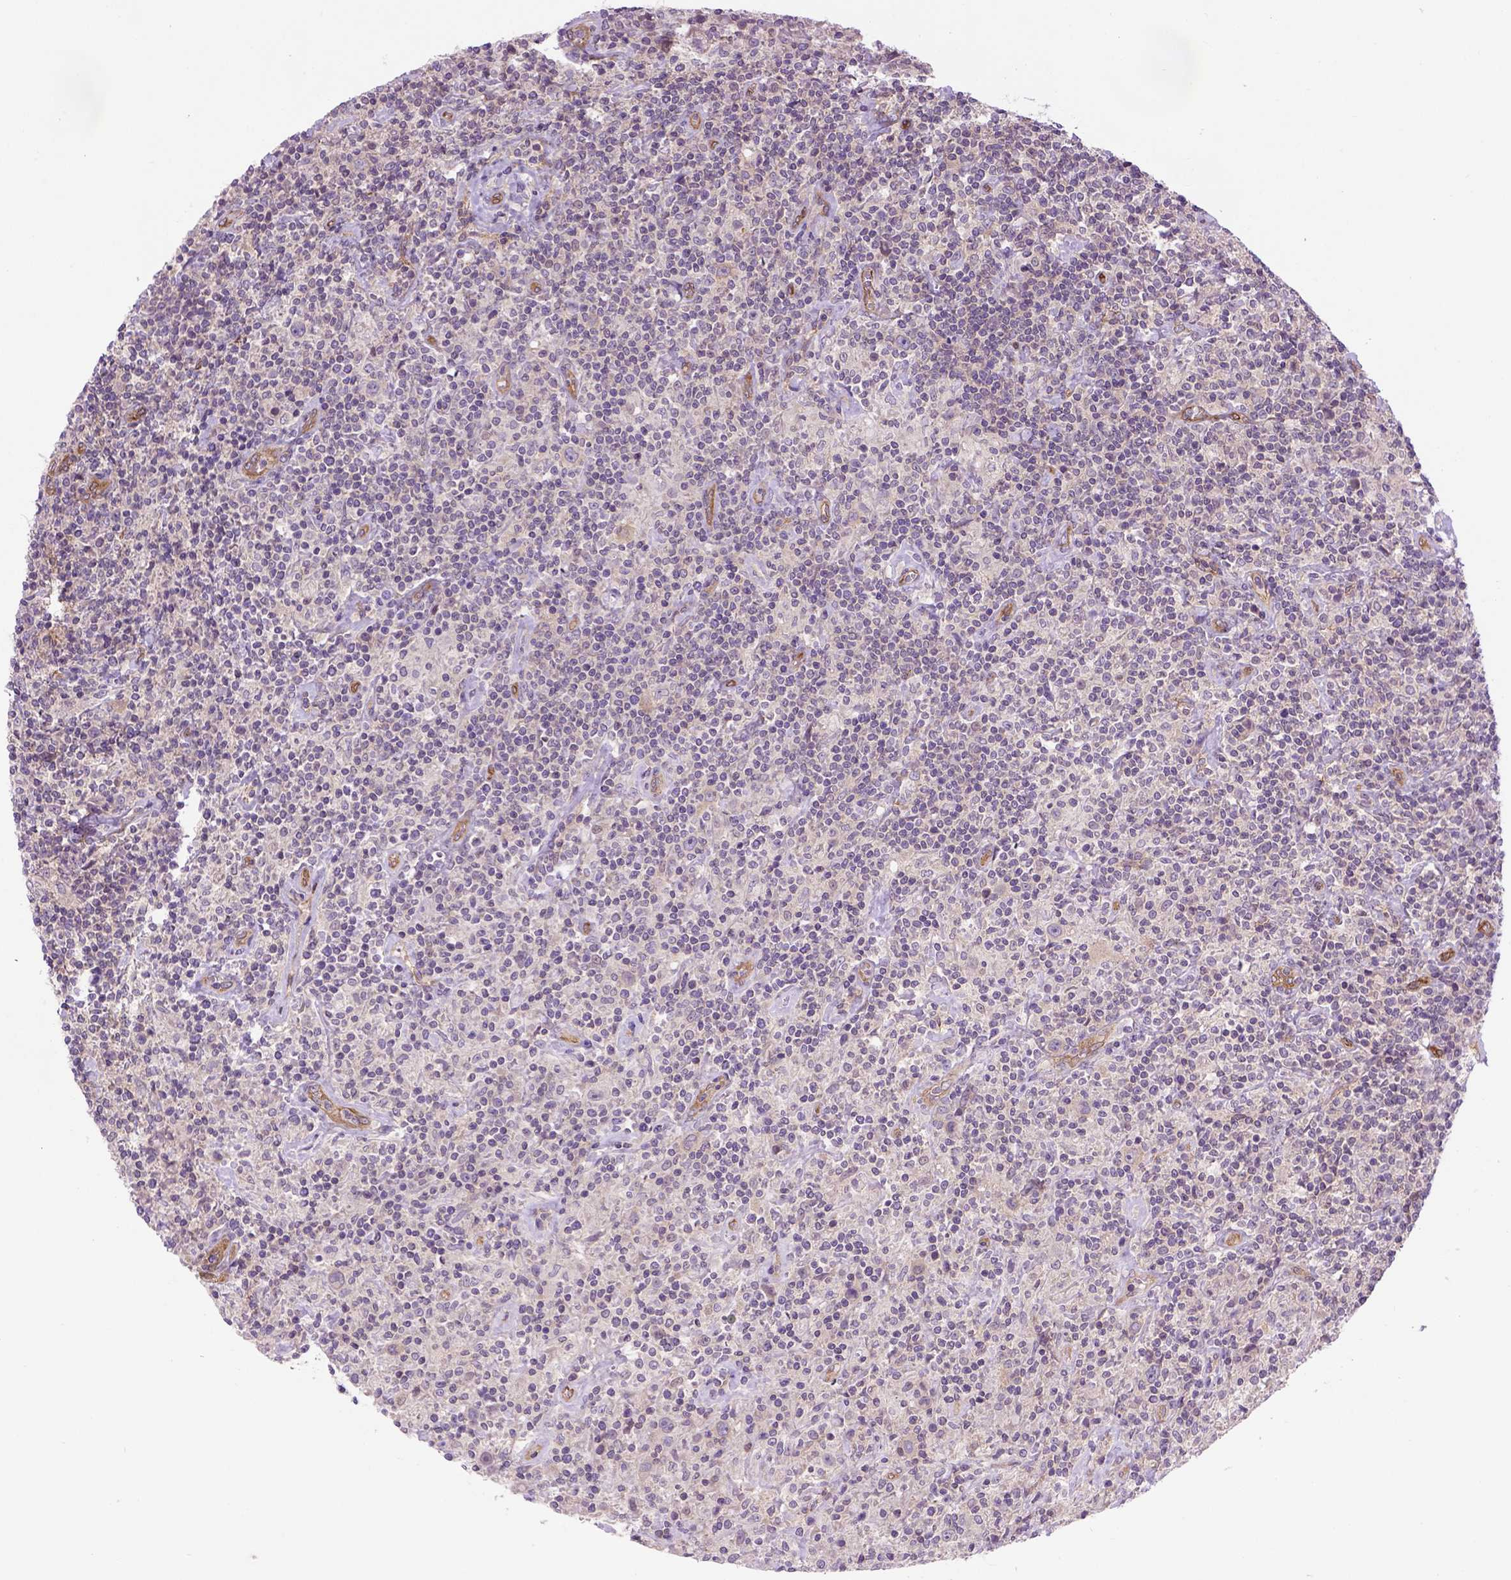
{"staining": {"intensity": "negative", "quantity": "none", "location": "none"}, "tissue": "lymphoma", "cell_type": "Tumor cells", "image_type": "cancer", "snomed": [{"axis": "morphology", "description": "Hodgkin's disease, NOS"}, {"axis": "topography", "description": "Lymph node"}], "caption": "A photomicrograph of human Hodgkin's disease is negative for staining in tumor cells.", "gene": "CASKIN2", "patient": {"sex": "male", "age": 70}}